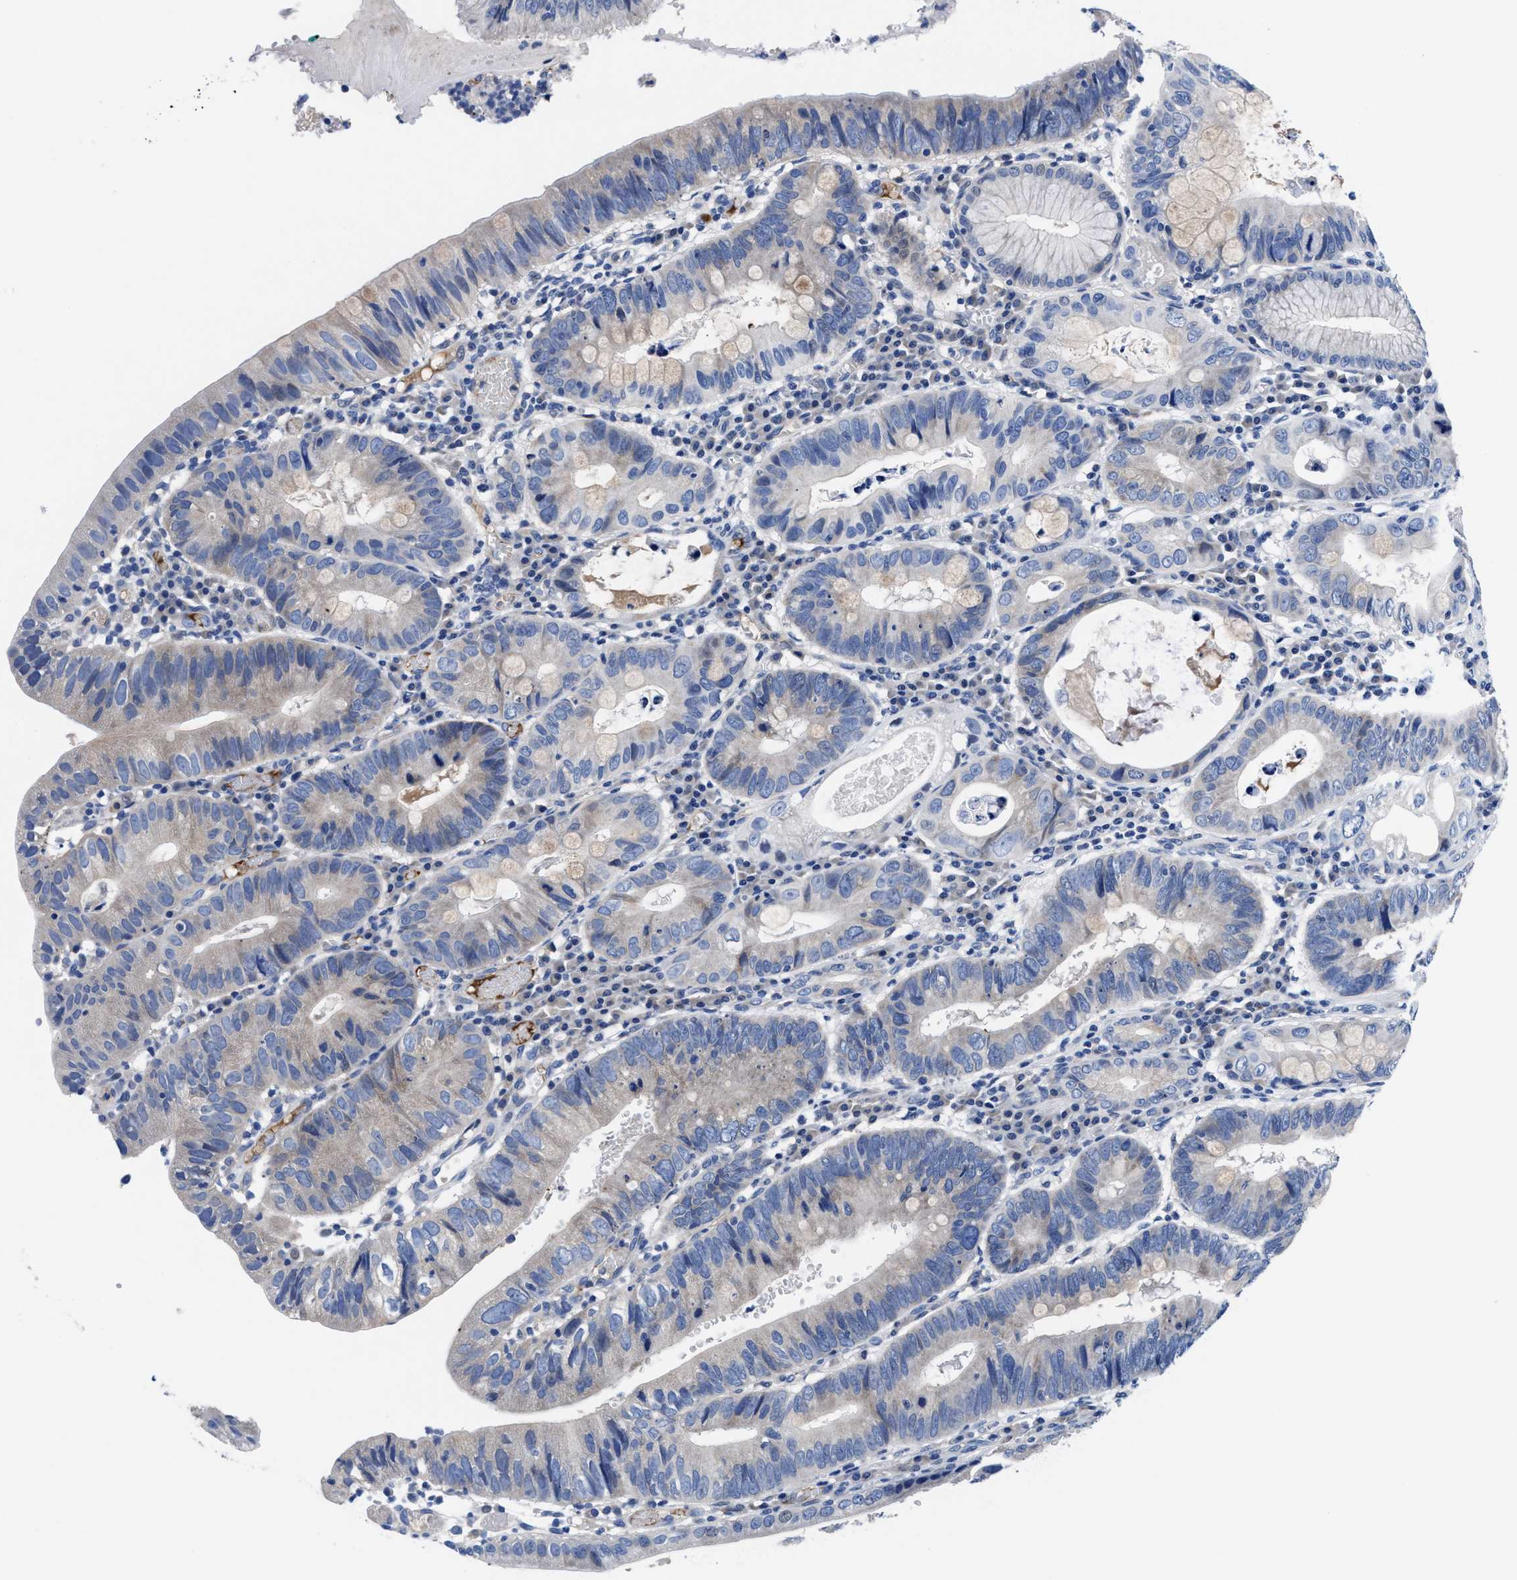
{"staining": {"intensity": "negative", "quantity": "none", "location": "none"}, "tissue": "stomach cancer", "cell_type": "Tumor cells", "image_type": "cancer", "snomed": [{"axis": "morphology", "description": "Adenocarcinoma, NOS"}, {"axis": "topography", "description": "Stomach"}], "caption": "IHC histopathology image of neoplastic tissue: adenocarcinoma (stomach) stained with DAB demonstrates no significant protein expression in tumor cells.", "gene": "DHRS13", "patient": {"sex": "male", "age": 59}}